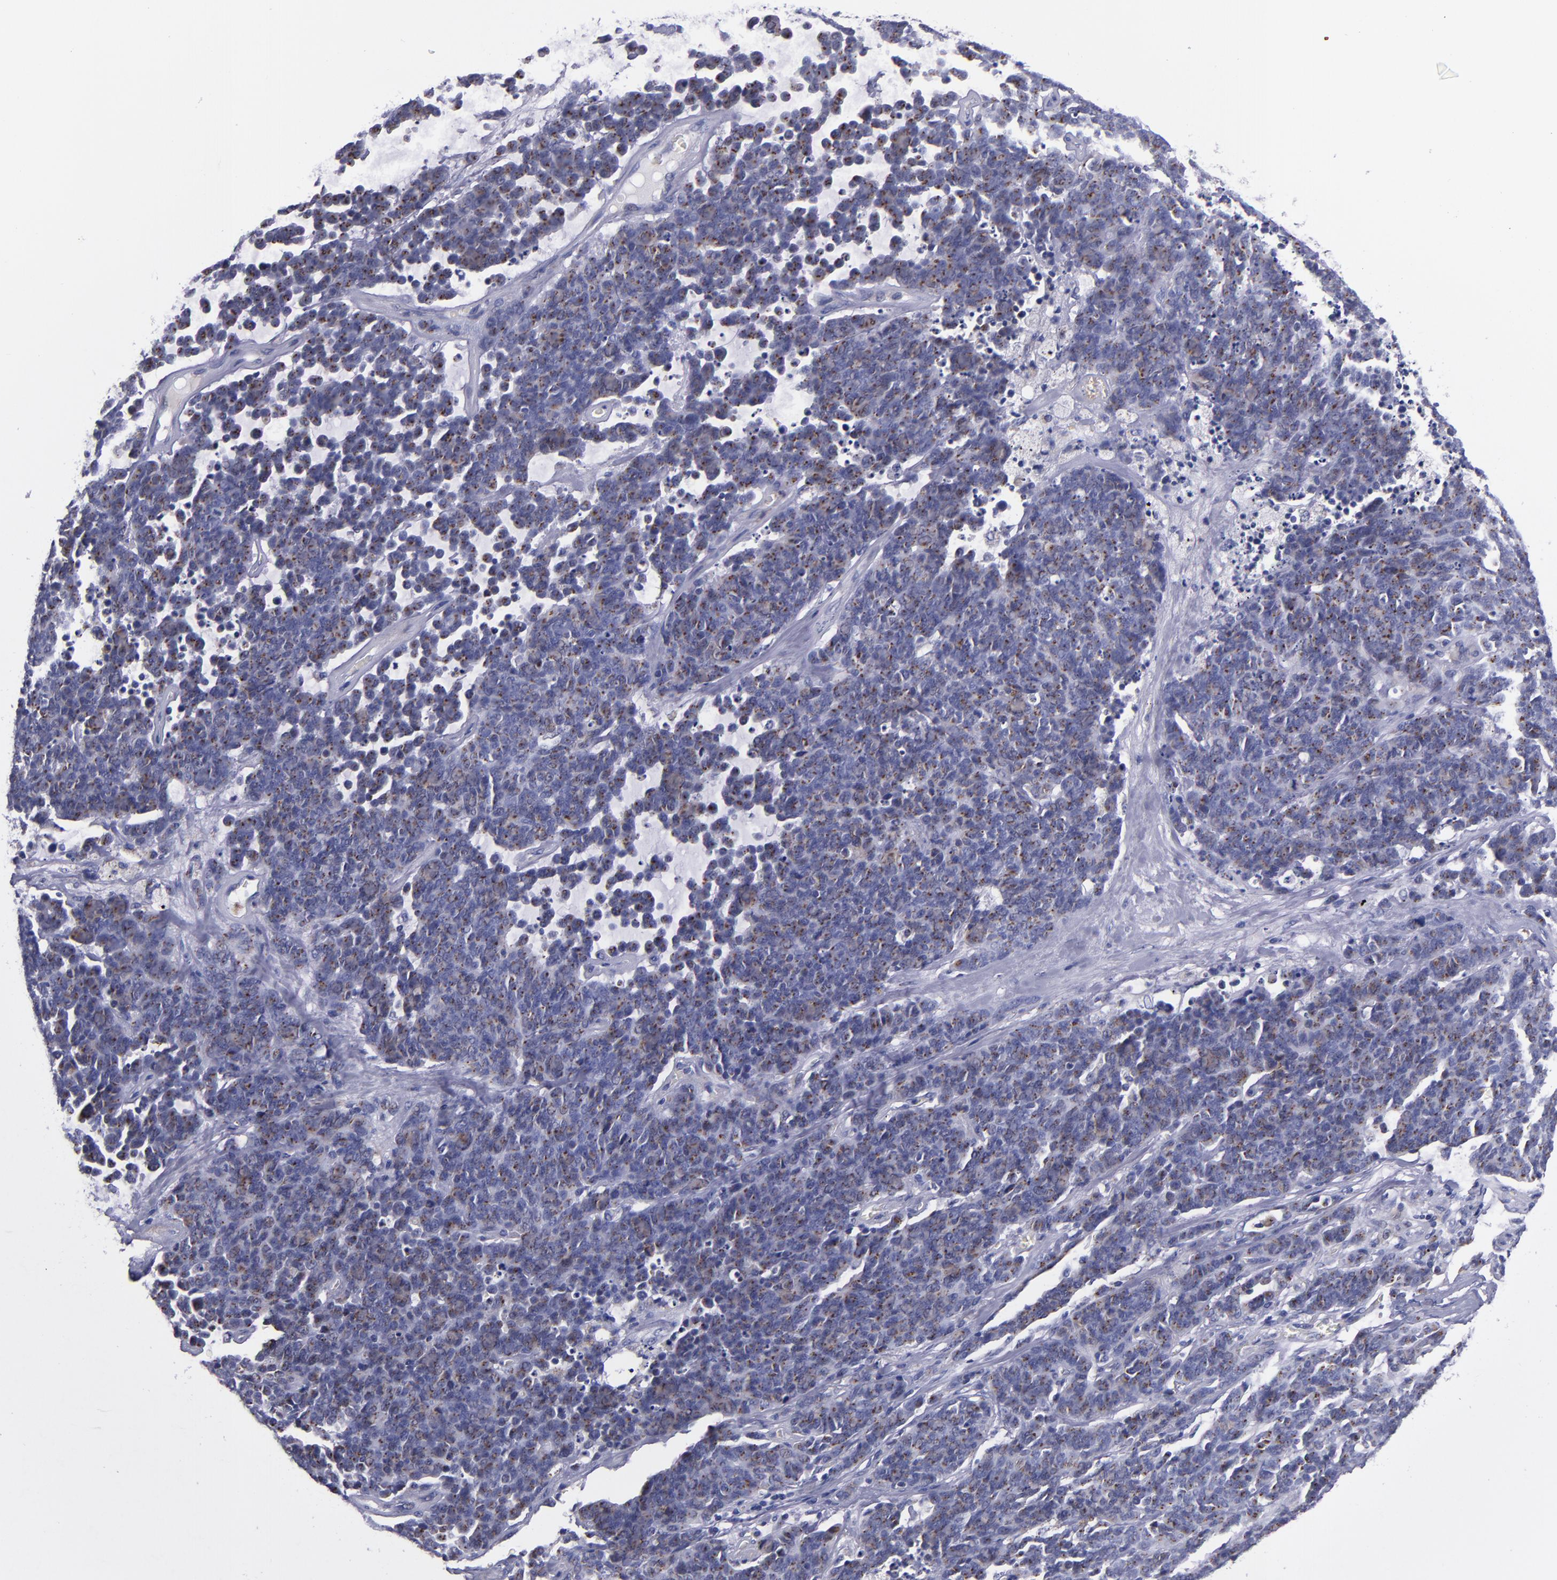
{"staining": {"intensity": "strong", "quantity": "25%-75%", "location": "cytoplasmic/membranous"}, "tissue": "lung cancer", "cell_type": "Tumor cells", "image_type": "cancer", "snomed": [{"axis": "morphology", "description": "Neoplasm, malignant, NOS"}, {"axis": "topography", "description": "Lung"}], "caption": "IHC of human lung malignant neoplasm reveals high levels of strong cytoplasmic/membranous staining in approximately 25%-75% of tumor cells.", "gene": "RAB41", "patient": {"sex": "female", "age": 58}}